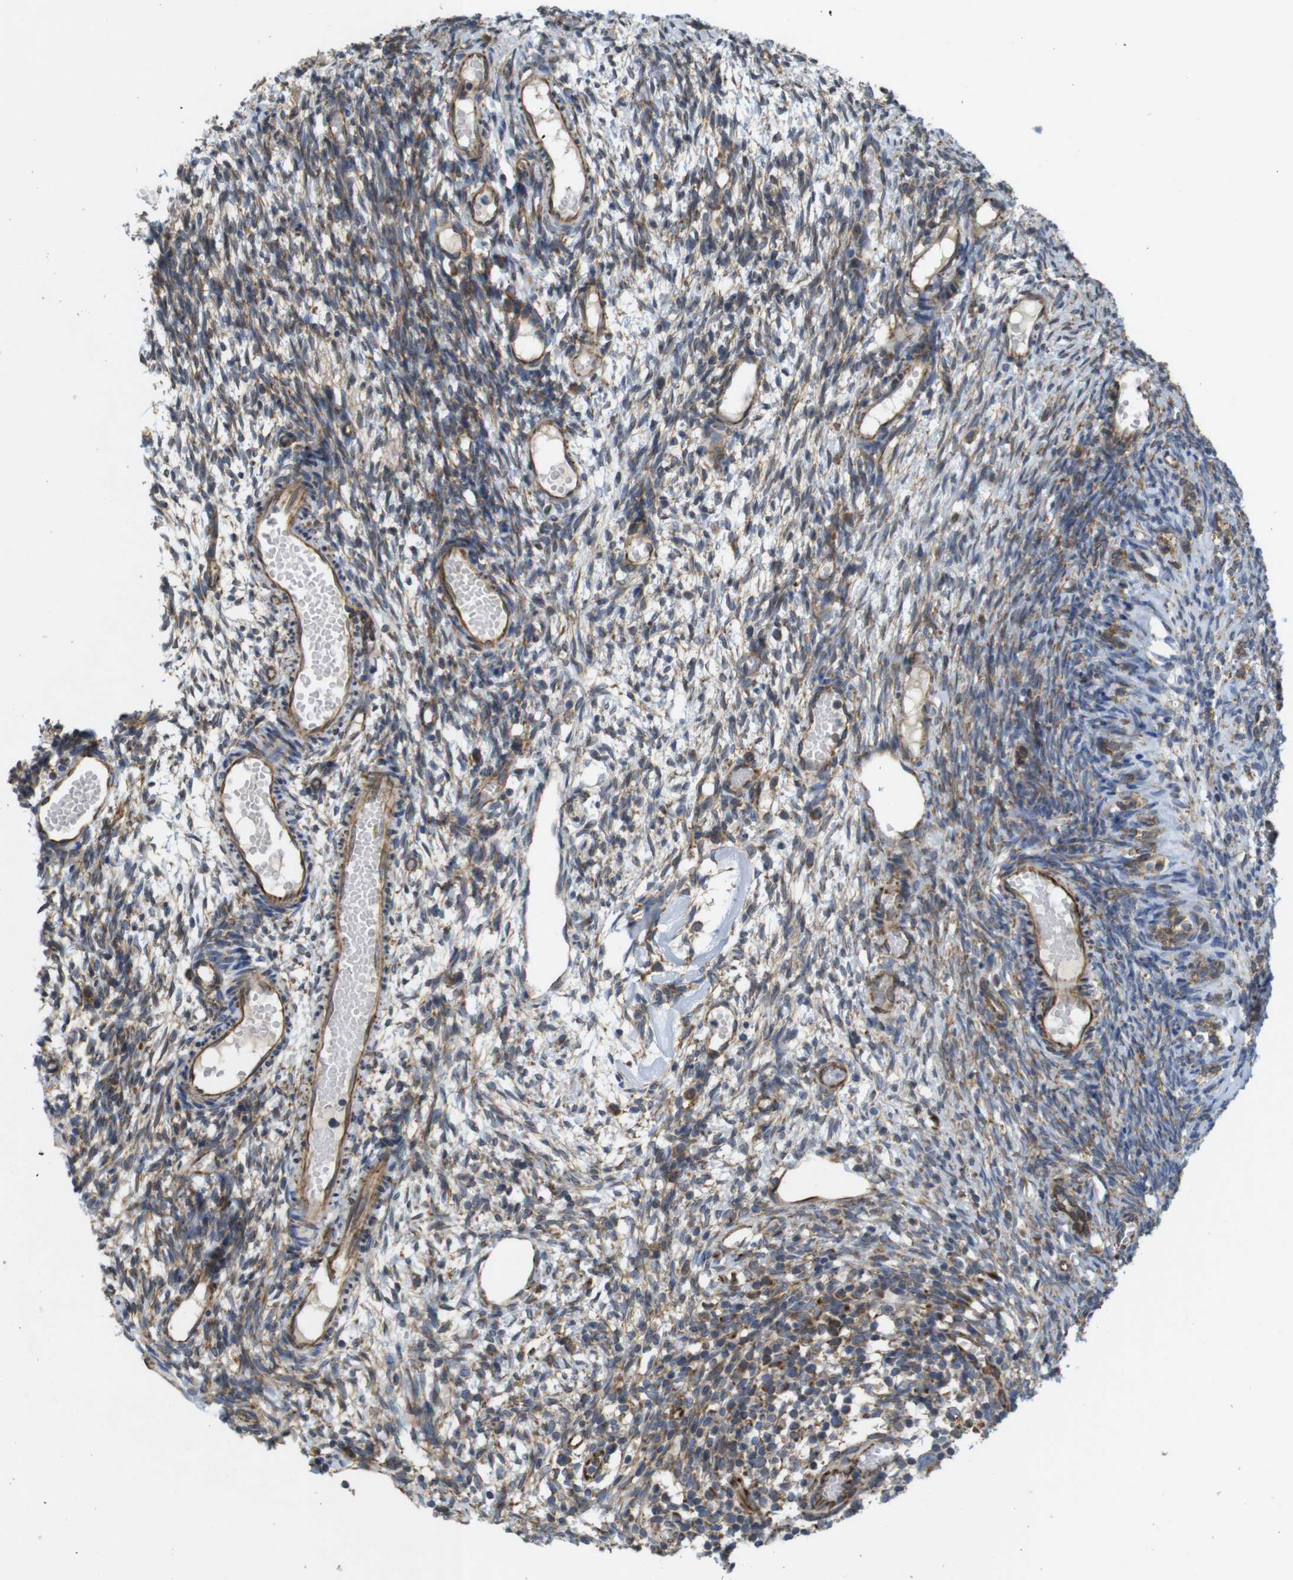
{"staining": {"intensity": "moderate", "quantity": ">75%", "location": "cytoplasmic/membranous"}, "tissue": "ovary", "cell_type": "Ovarian stroma cells", "image_type": "normal", "snomed": [{"axis": "morphology", "description": "Normal tissue, NOS"}, {"axis": "topography", "description": "Ovary"}], "caption": "Approximately >75% of ovarian stroma cells in normal human ovary demonstrate moderate cytoplasmic/membranous protein expression as visualized by brown immunohistochemical staining.", "gene": "PCNX2", "patient": {"sex": "female", "age": 35}}